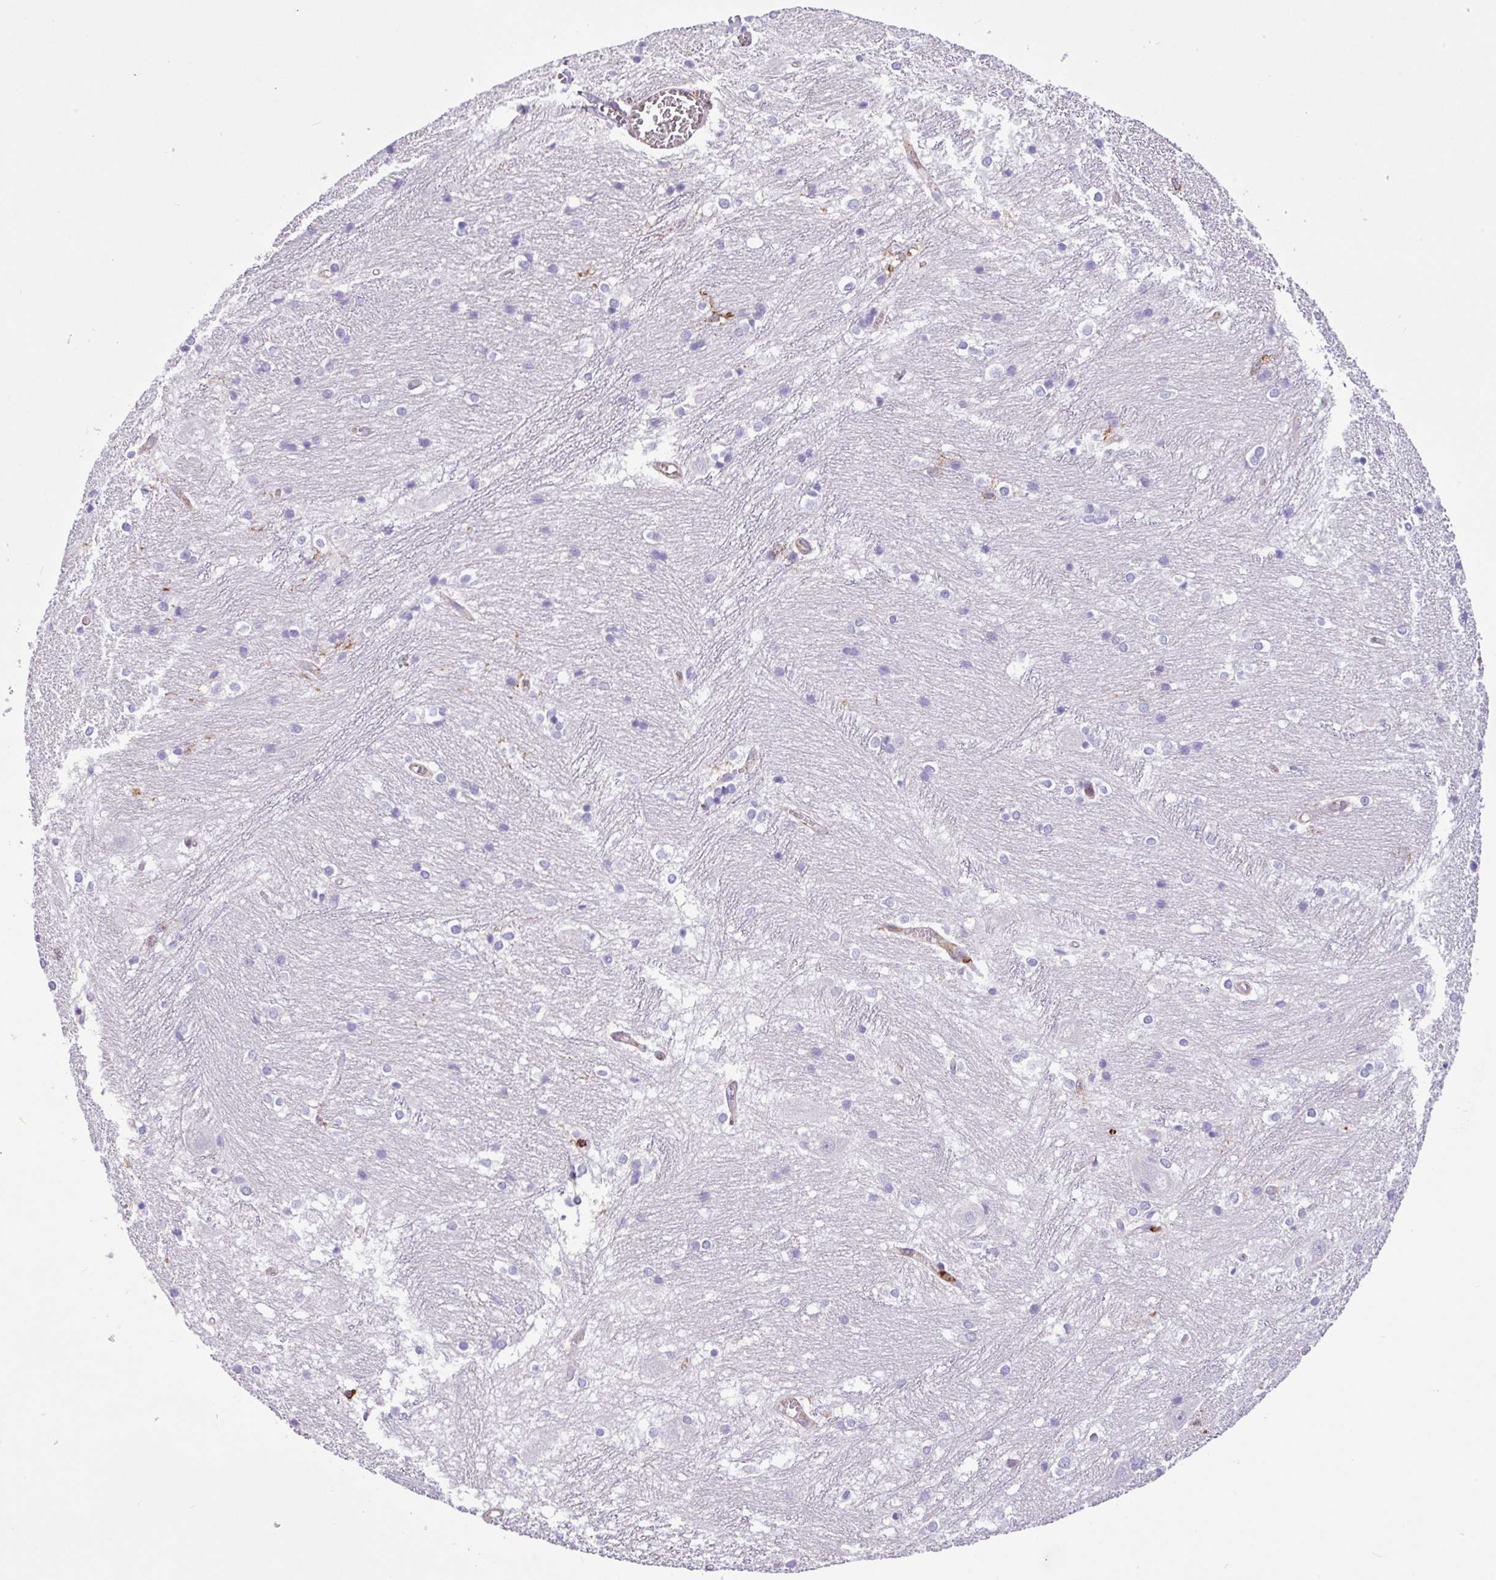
{"staining": {"intensity": "moderate", "quantity": "<25%", "location": "cytoplasmic/membranous"}, "tissue": "caudate", "cell_type": "Glial cells", "image_type": "normal", "snomed": [{"axis": "morphology", "description": "Normal tissue, NOS"}, {"axis": "topography", "description": "Lateral ventricle wall"}], "caption": "IHC (DAB) staining of normal caudate exhibits moderate cytoplasmic/membranous protein staining in about <25% of glial cells.", "gene": "PPP1R18", "patient": {"sex": "male", "age": 37}}